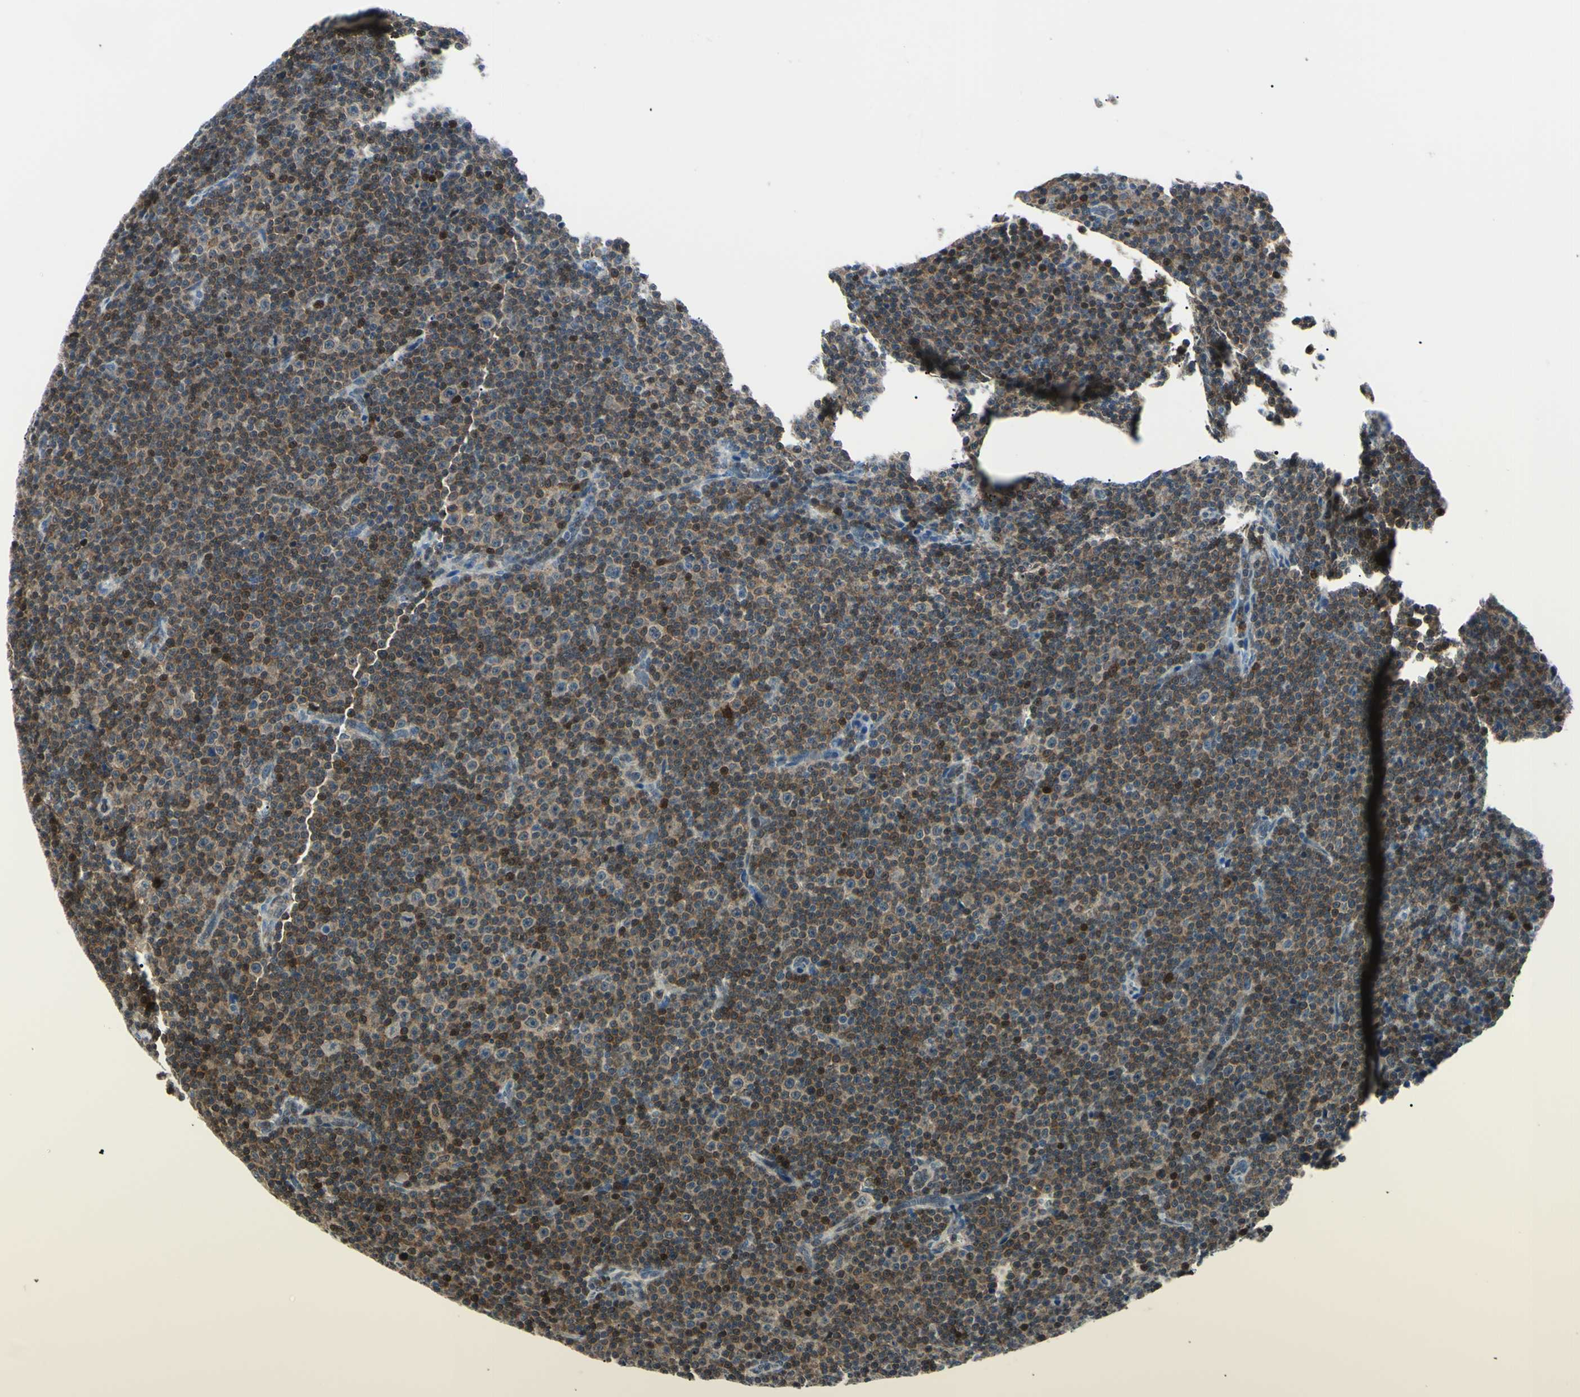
{"staining": {"intensity": "moderate", "quantity": "25%-75%", "location": "cytoplasmic/membranous"}, "tissue": "lymphoma", "cell_type": "Tumor cells", "image_type": "cancer", "snomed": [{"axis": "morphology", "description": "Malignant lymphoma, non-Hodgkin's type, Low grade"}, {"axis": "topography", "description": "Lymph node"}], "caption": "Immunohistochemical staining of human lymphoma demonstrates moderate cytoplasmic/membranous protein staining in about 25%-75% of tumor cells.", "gene": "PGK1", "patient": {"sex": "female", "age": 67}}